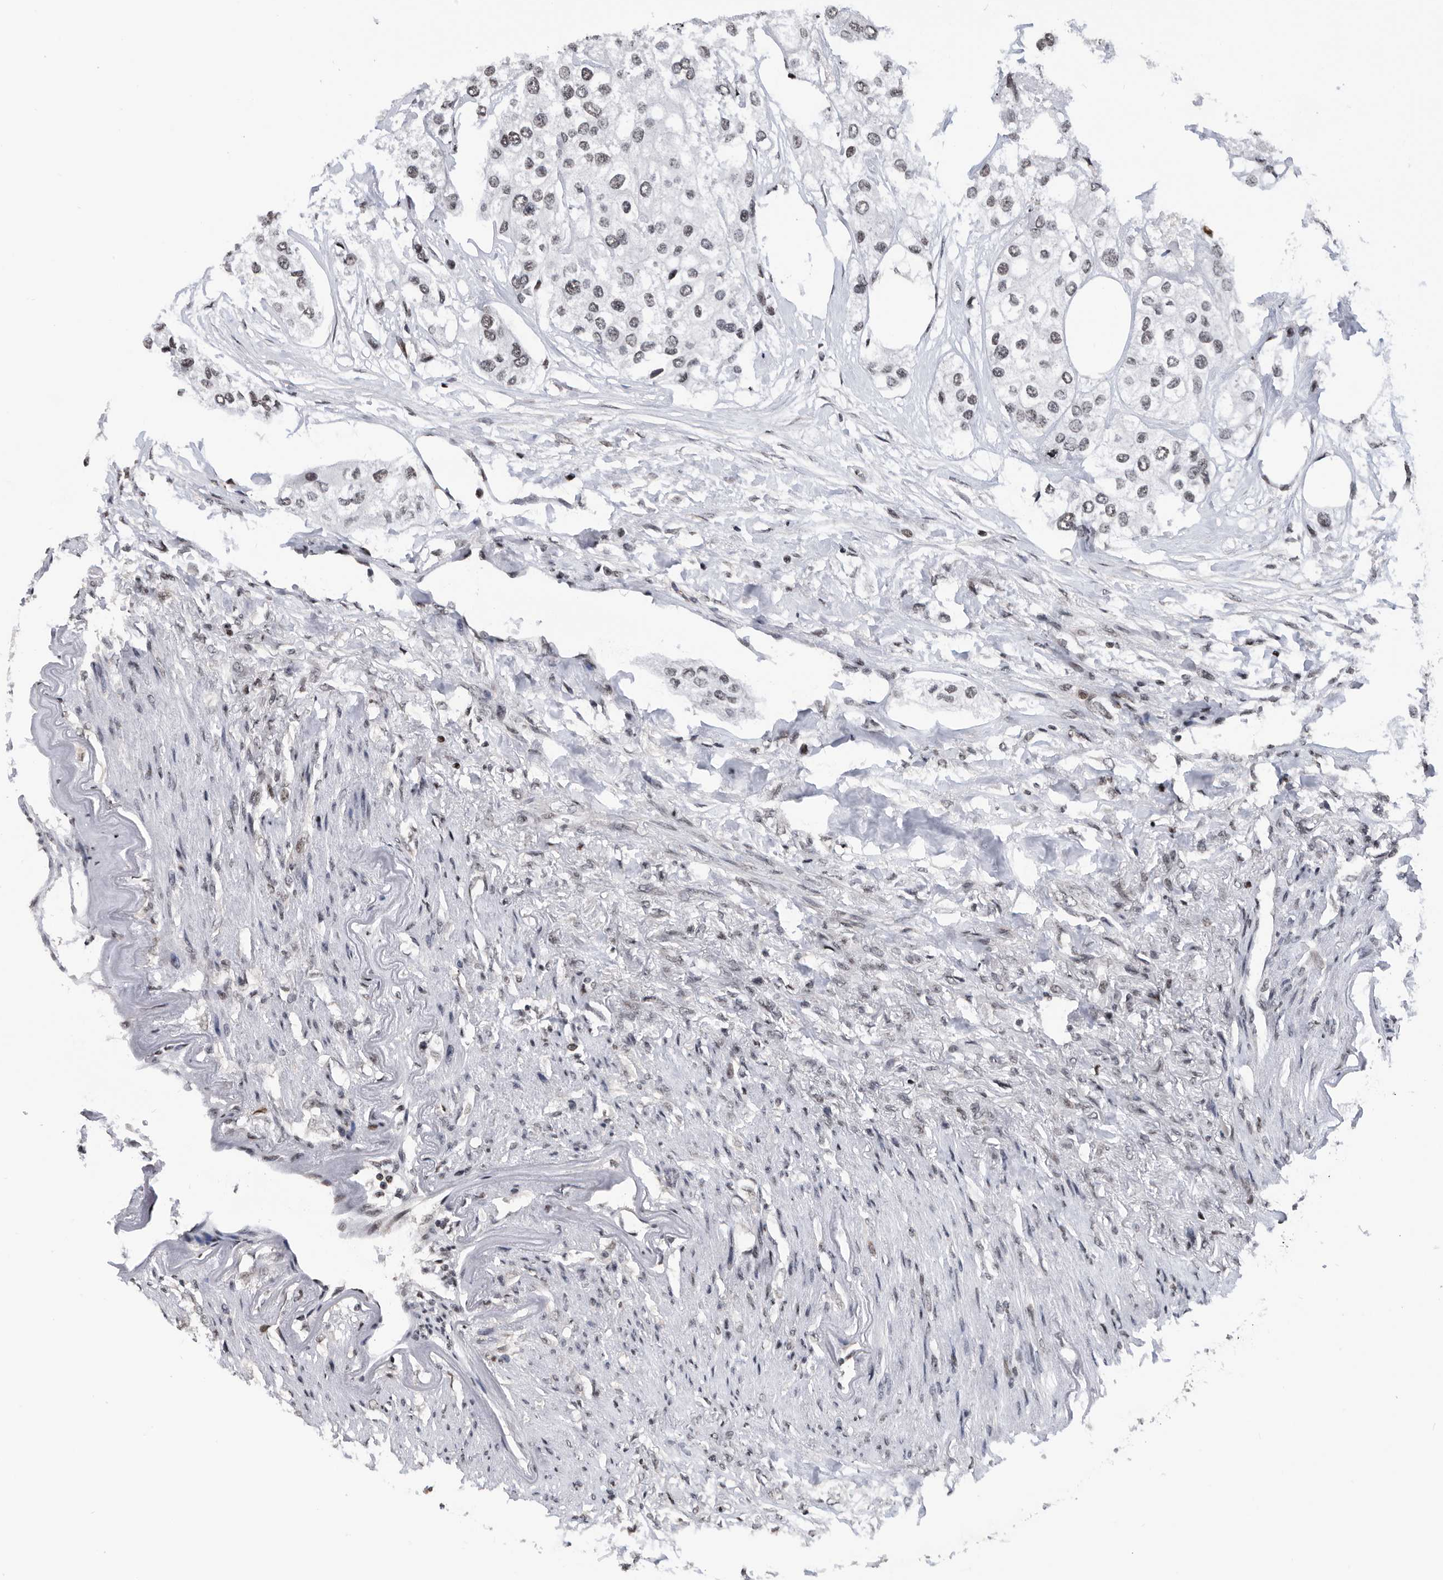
{"staining": {"intensity": "weak", "quantity": "25%-75%", "location": "nuclear"}, "tissue": "urothelial cancer", "cell_type": "Tumor cells", "image_type": "cancer", "snomed": [{"axis": "morphology", "description": "Urothelial carcinoma, High grade"}, {"axis": "topography", "description": "Urinary bladder"}], "caption": "Immunohistochemical staining of human urothelial cancer reveals low levels of weak nuclear positivity in approximately 25%-75% of tumor cells.", "gene": "SNRNP48", "patient": {"sex": "male", "age": 64}}